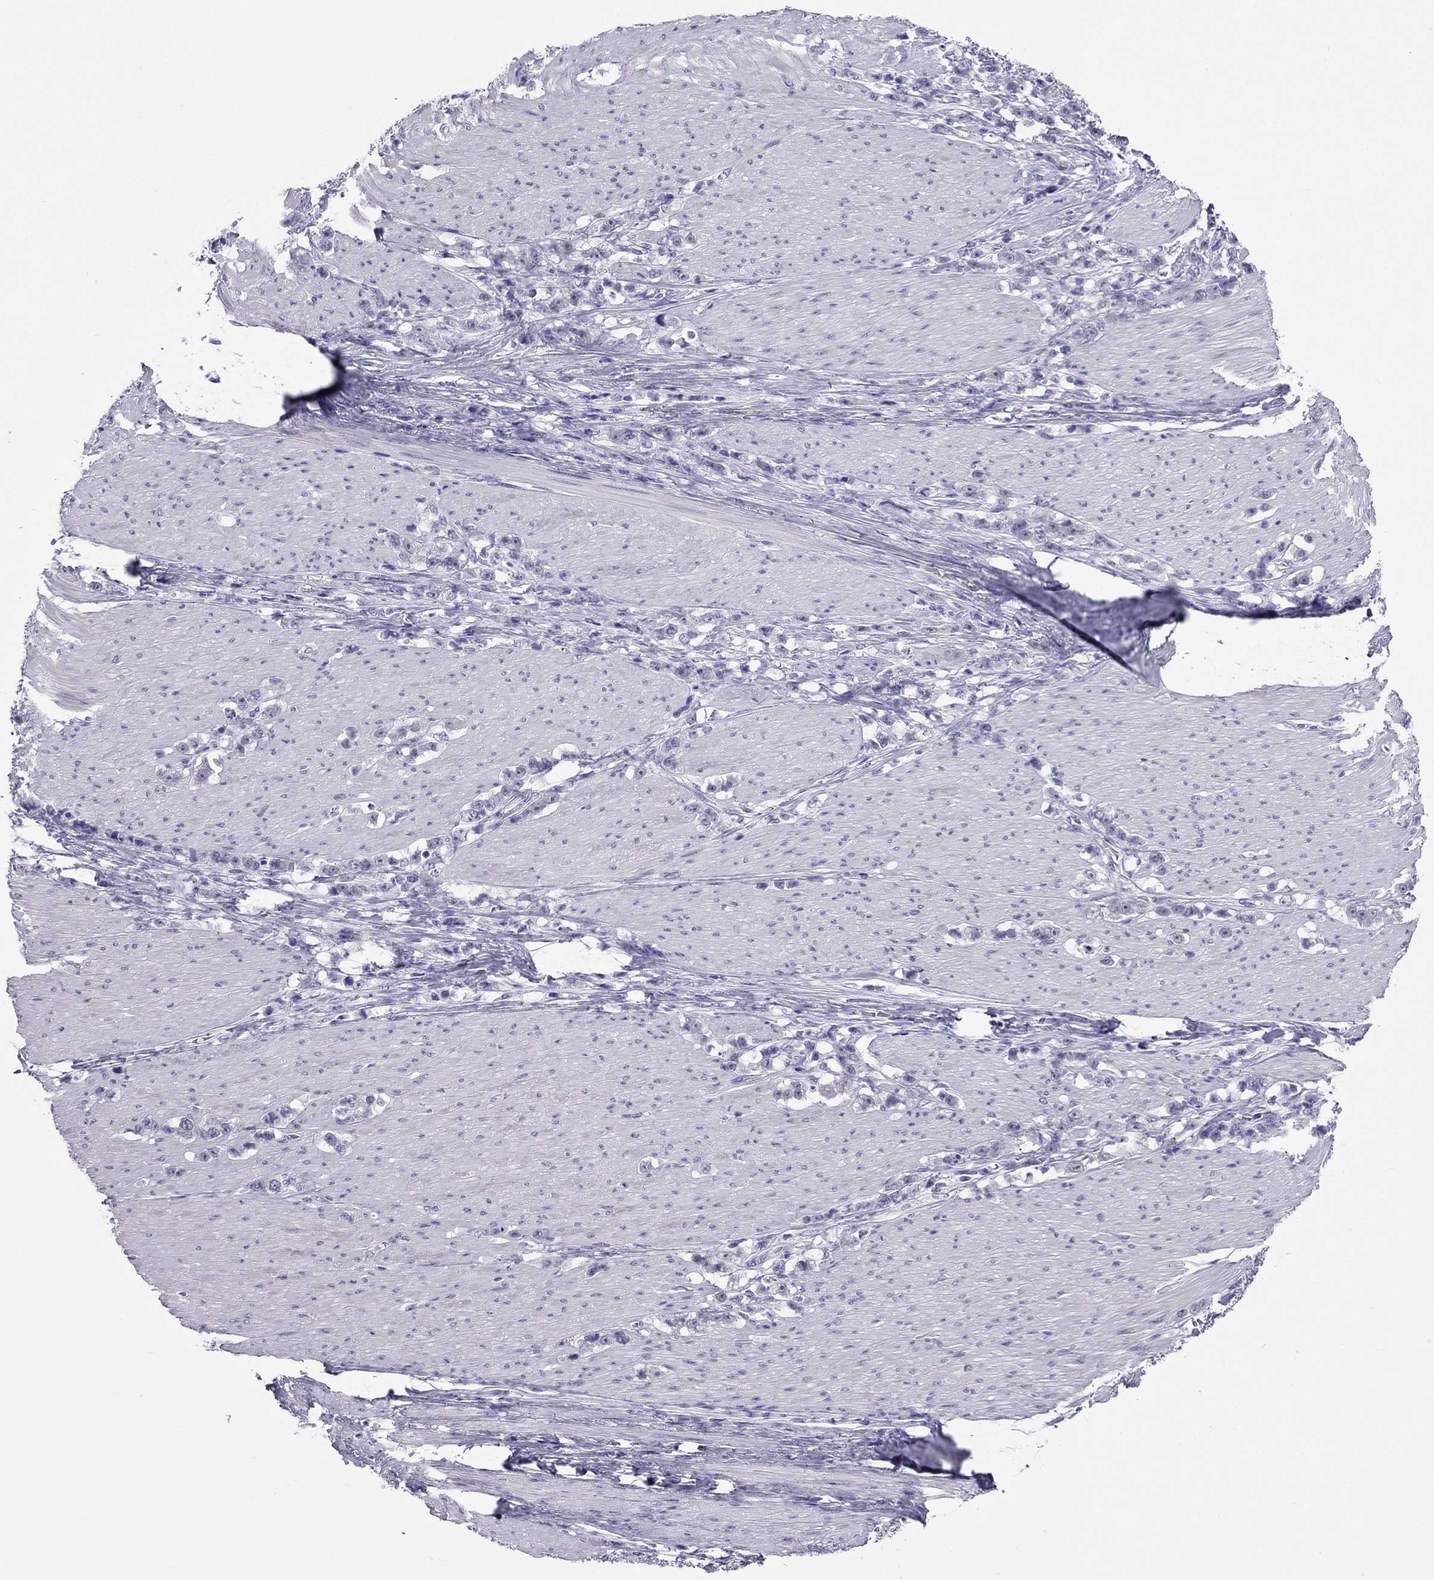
{"staining": {"intensity": "negative", "quantity": "none", "location": "none"}, "tissue": "stomach cancer", "cell_type": "Tumor cells", "image_type": "cancer", "snomed": [{"axis": "morphology", "description": "Adenocarcinoma, NOS"}, {"axis": "topography", "description": "Stomach, lower"}], "caption": "Stomach cancer was stained to show a protein in brown. There is no significant expression in tumor cells.", "gene": "CROCC2", "patient": {"sex": "male", "age": 88}}